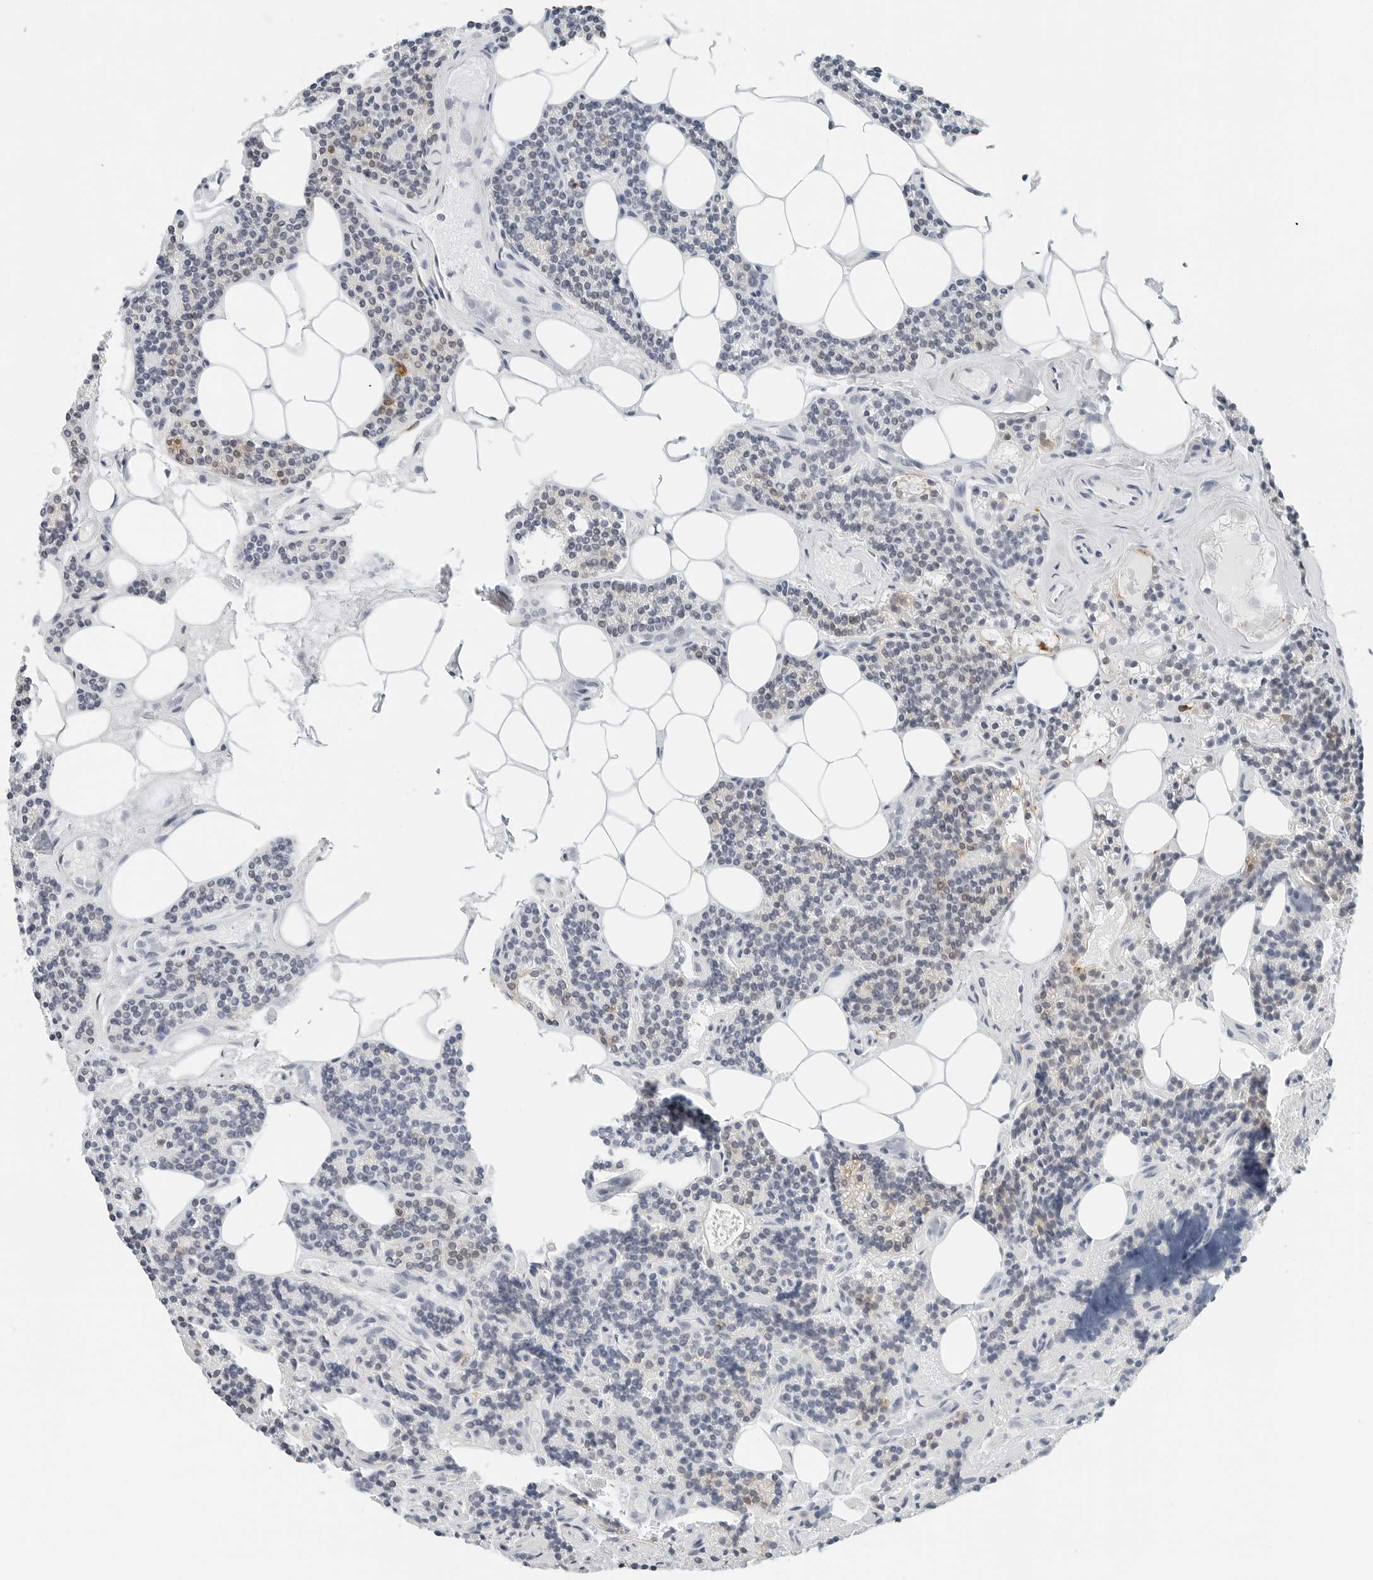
{"staining": {"intensity": "negative", "quantity": "none", "location": "none"}, "tissue": "parathyroid gland", "cell_type": "Glandular cells", "image_type": "normal", "snomed": [{"axis": "morphology", "description": "Normal tissue, NOS"}, {"axis": "topography", "description": "Parathyroid gland"}], "caption": "An IHC histopathology image of unremarkable parathyroid gland is shown. There is no staining in glandular cells of parathyroid gland. (Brightfield microscopy of DAB immunohistochemistry (IHC) at high magnification).", "gene": "P4HA2", "patient": {"sex": "female", "age": 43}}